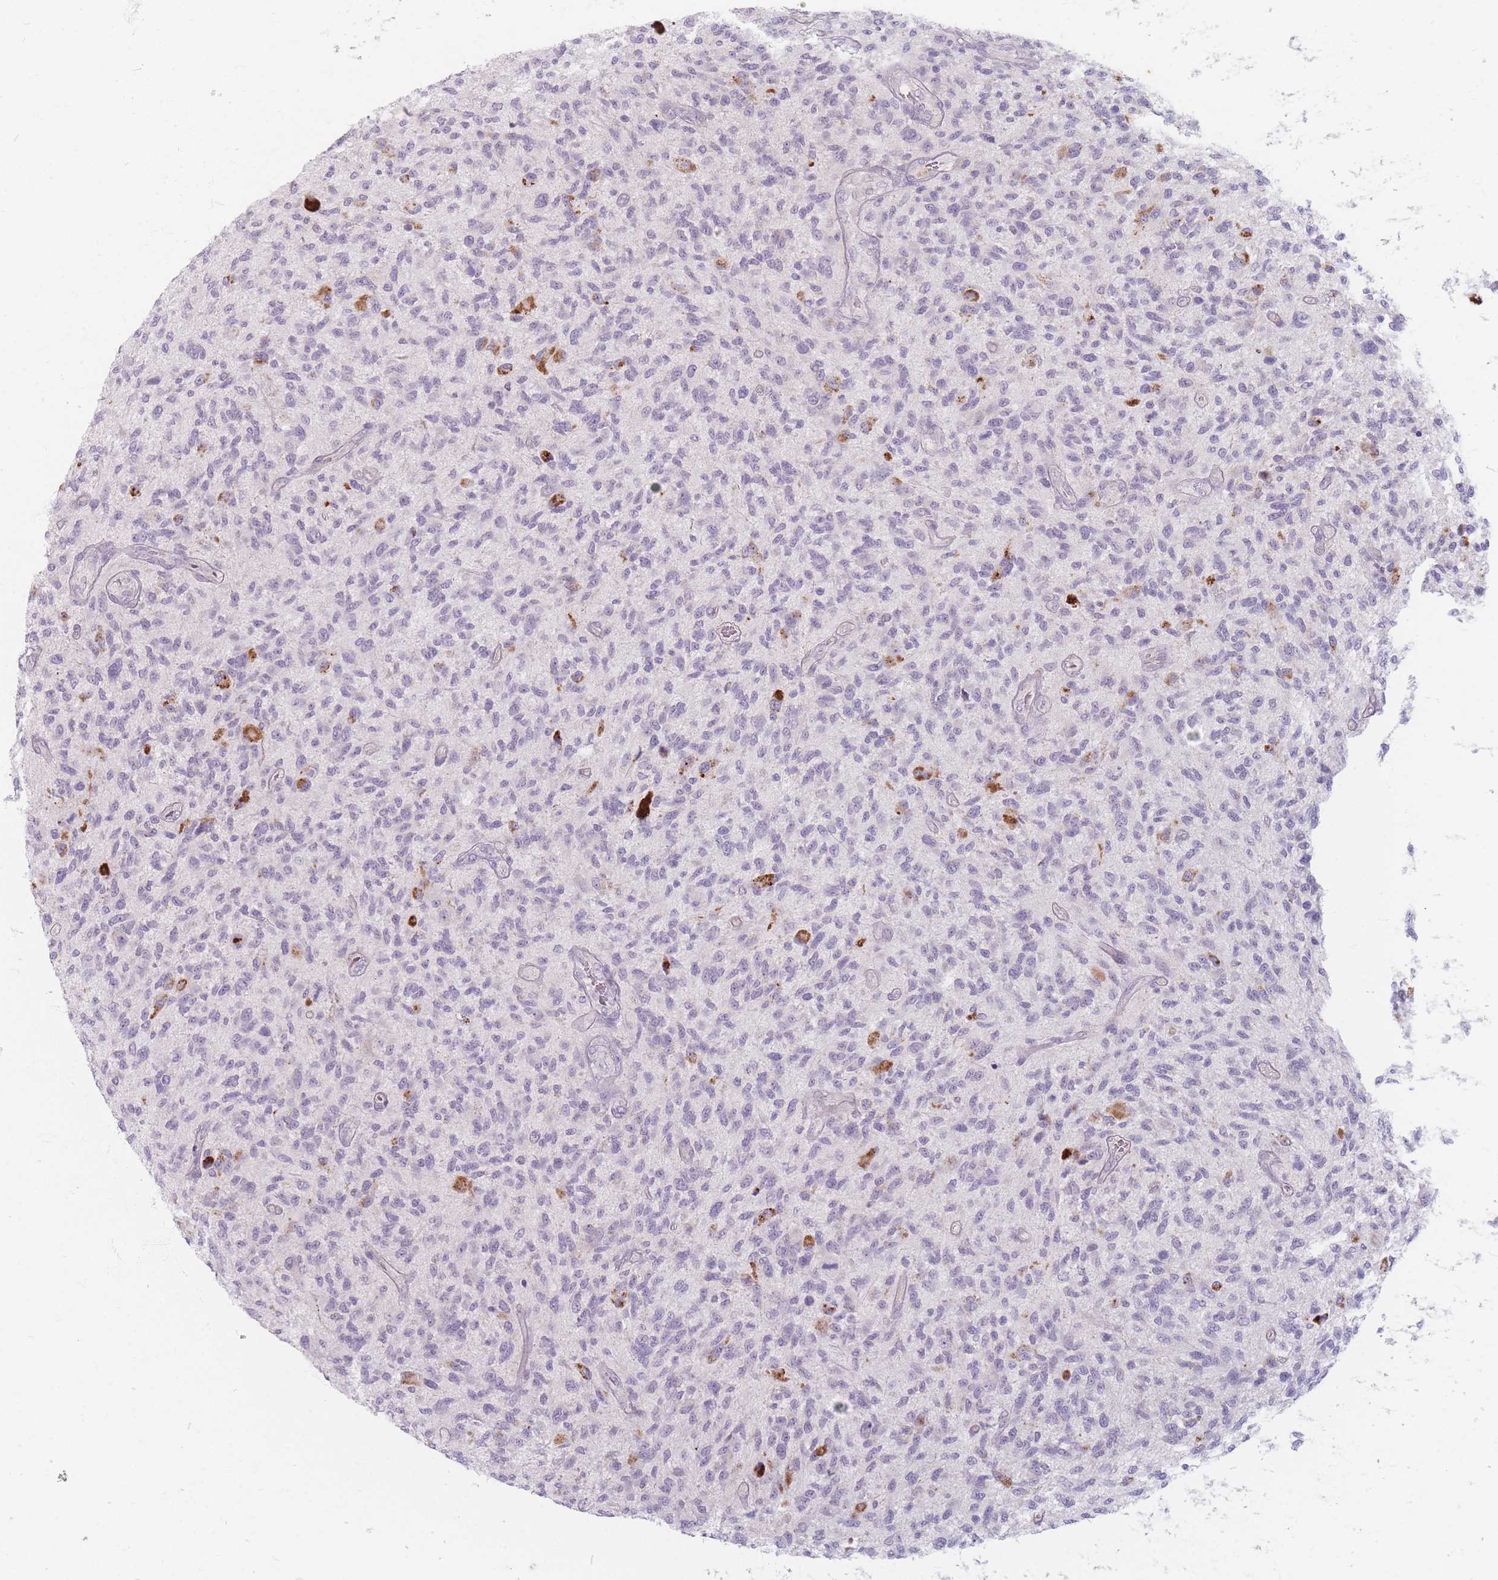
{"staining": {"intensity": "negative", "quantity": "none", "location": "none"}, "tissue": "glioma", "cell_type": "Tumor cells", "image_type": "cancer", "snomed": [{"axis": "morphology", "description": "Glioma, malignant, High grade"}, {"axis": "topography", "description": "Brain"}], "caption": "Tumor cells show no significant protein positivity in glioma.", "gene": "CHCHD7", "patient": {"sex": "male", "age": 47}}